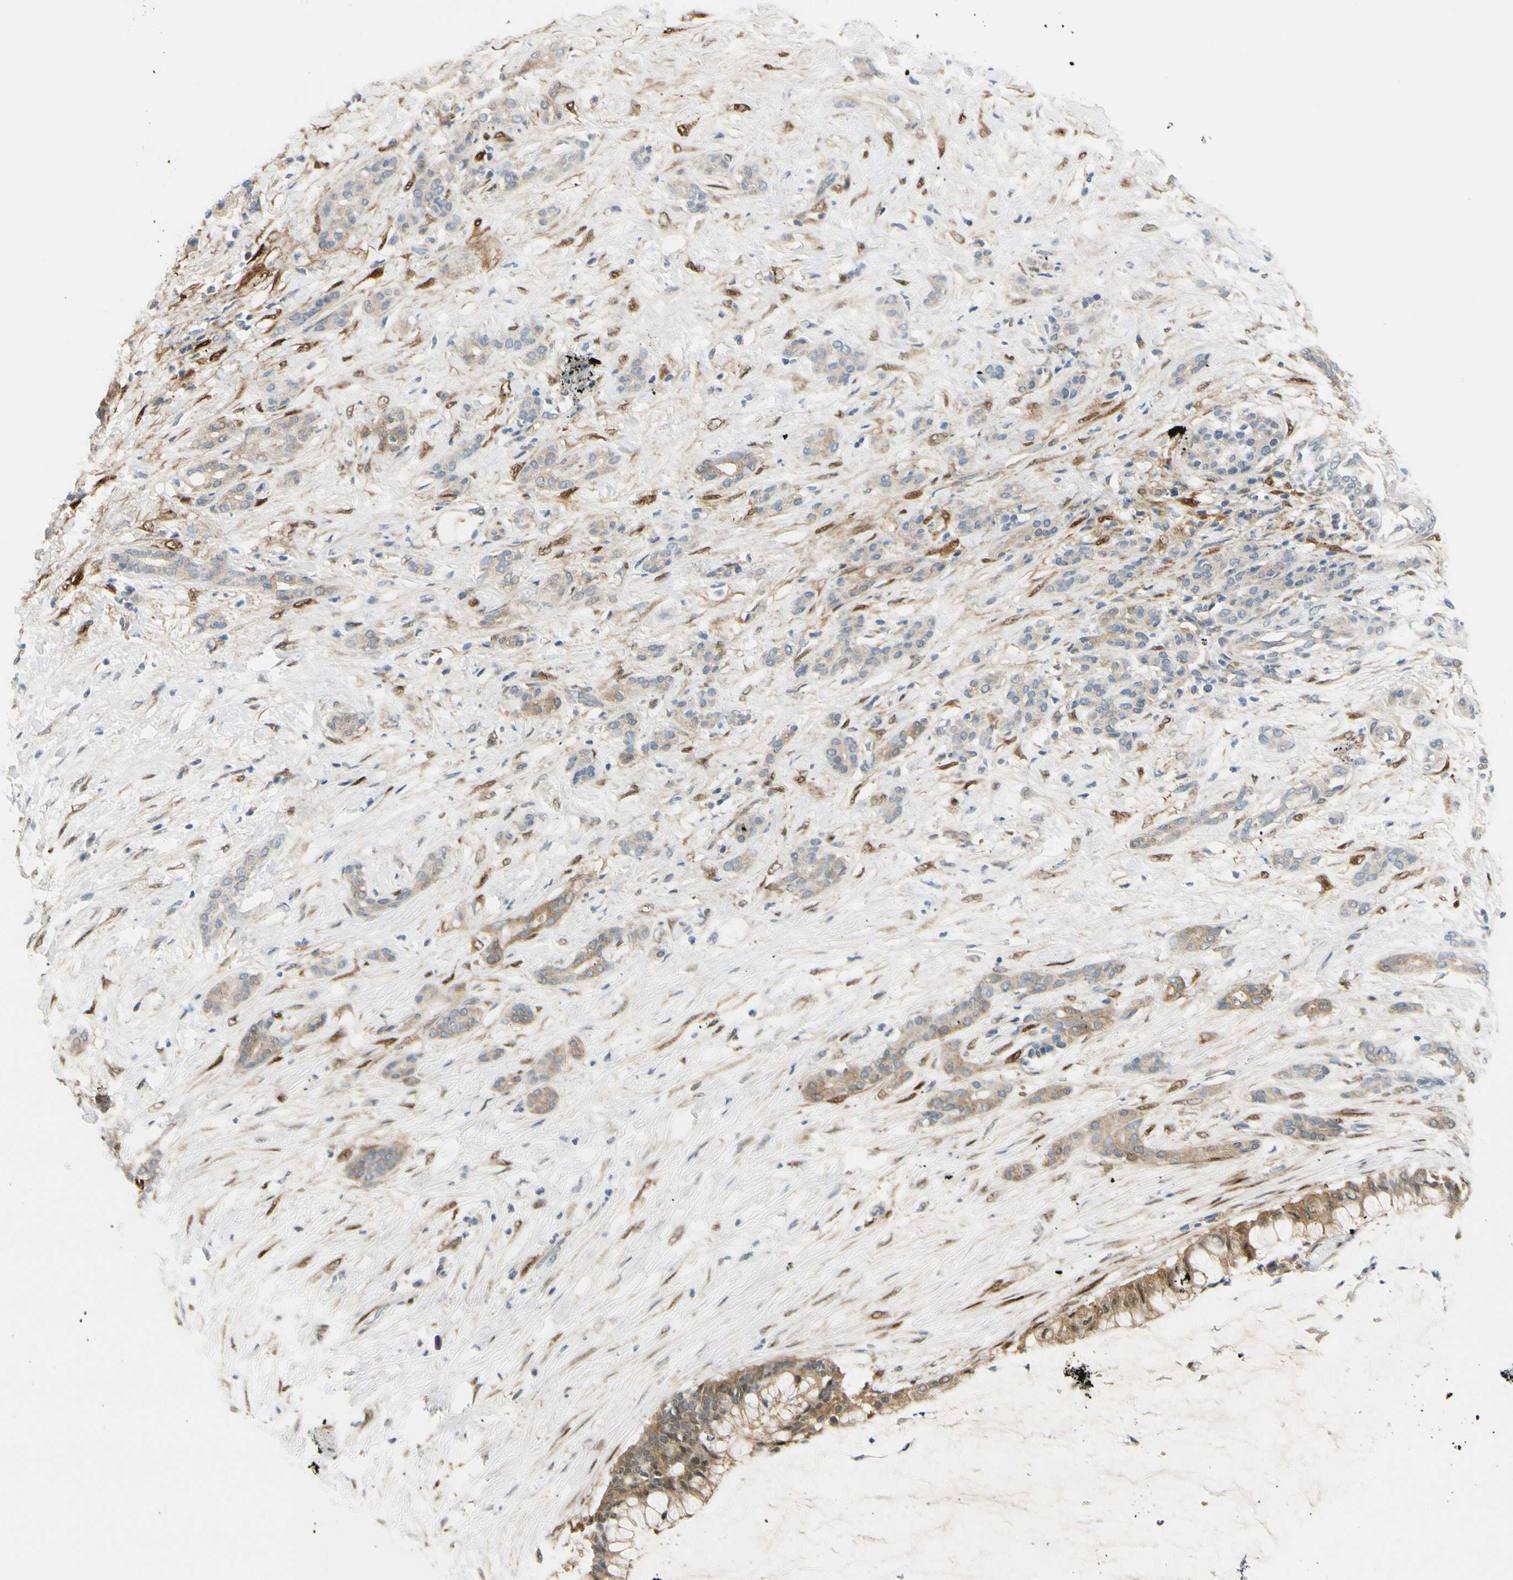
{"staining": {"intensity": "moderate", "quantity": "25%-75%", "location": "cytoplasmic/membranous"}, "tissue": "pancreatic cancer", "cell_type": "Tumor cells", "image_type": "cancer", "snomed": [{"axis": "morphology", "description": "Adenocarcinoma, NOS"}, {"axis": "topography", "description": "Pancreas"}], "caption": "Immunohistochemistry (DAB) staining of pancreatic adenocarcinoma exhibits moderate cytoplasmic/membranous protein expression in approximately 25%-75% of tumor cells.", "gene": "FHL2", "patient": {"sex": "male", "age": 41}}